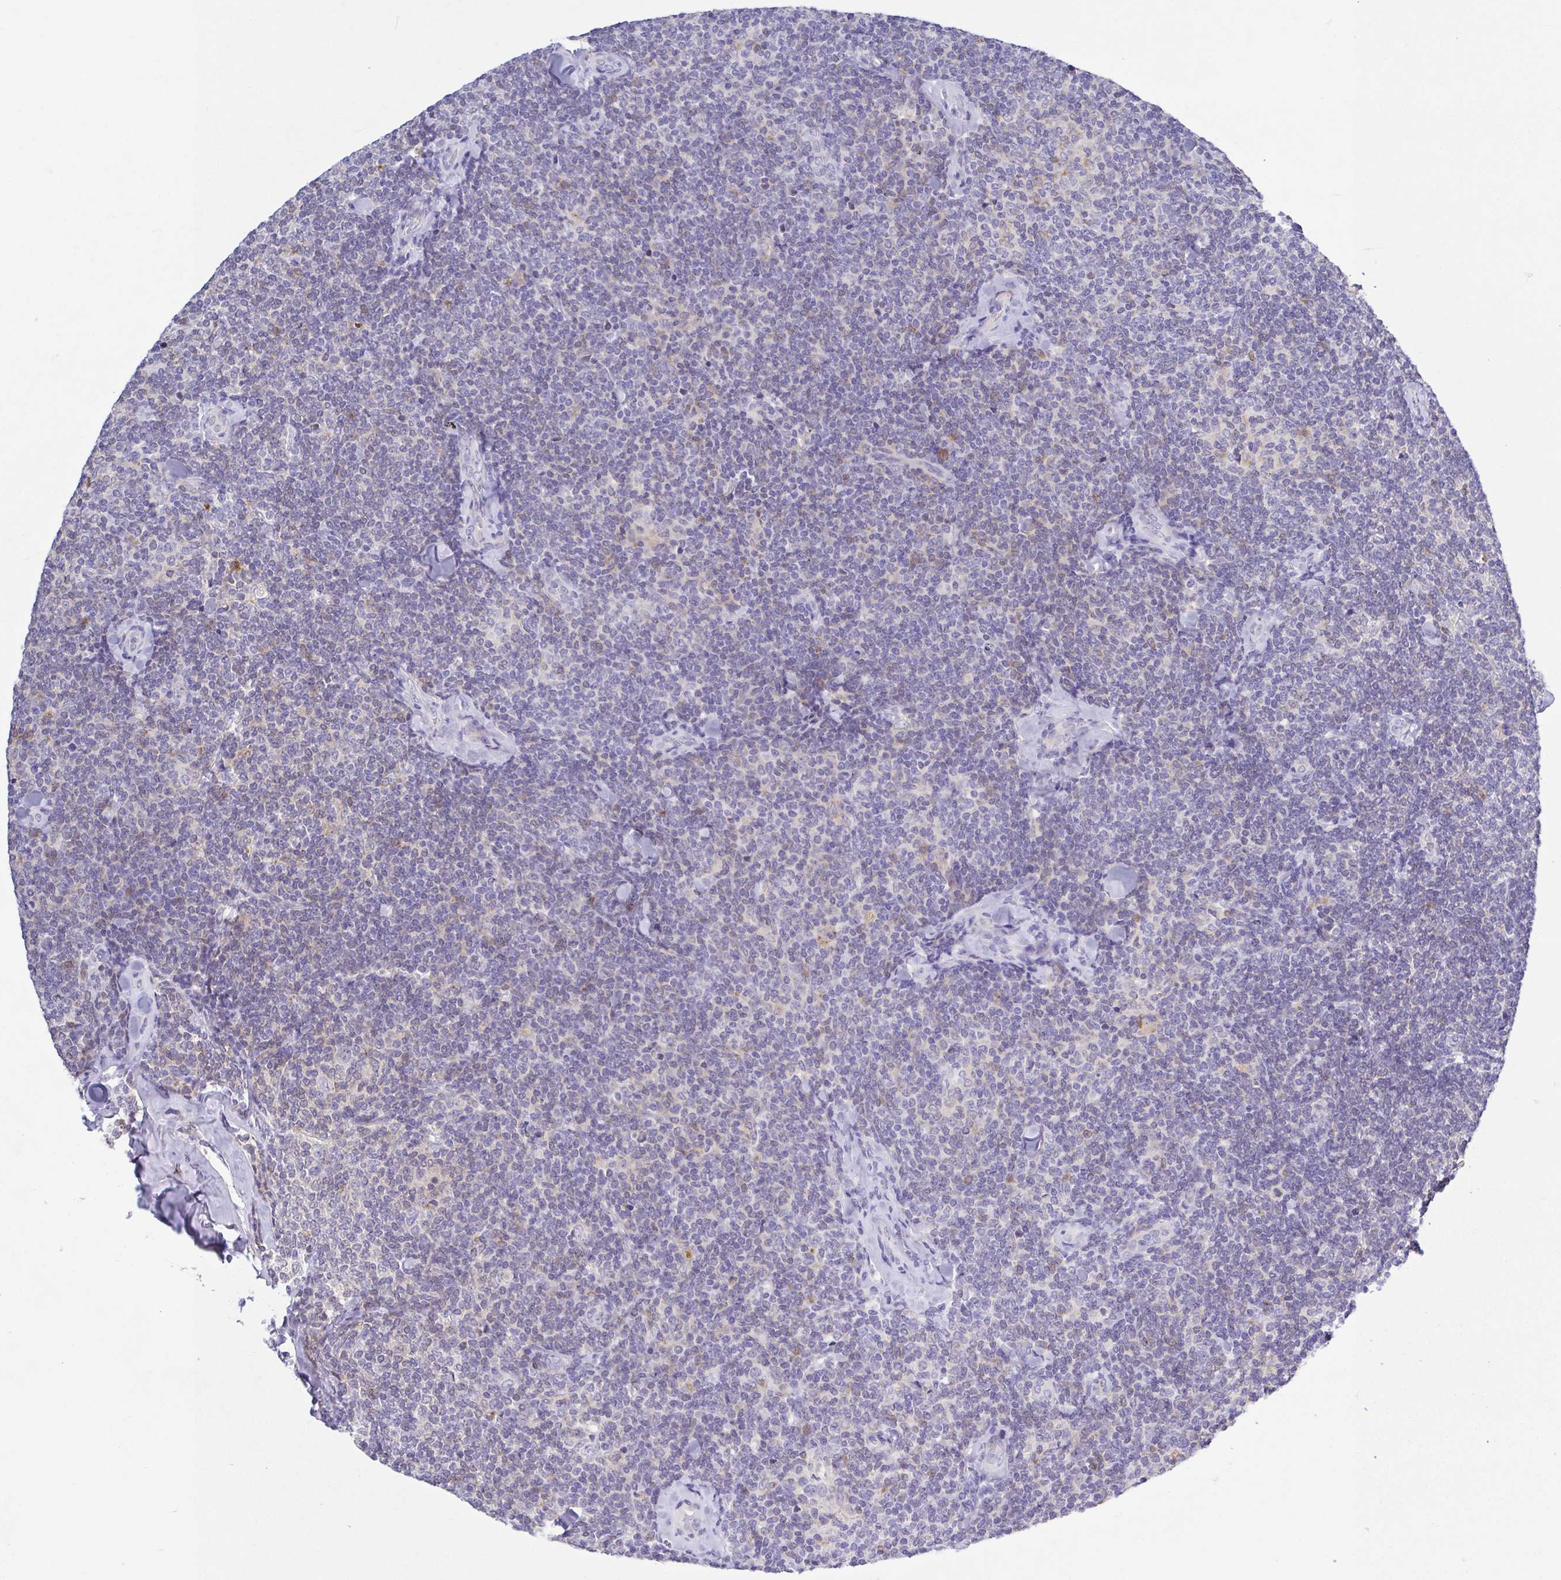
{"staining": {"intensity": "negative", "quantity": "none", "location": "none"}, "tissue": "lymphoma", "cell_type": "Tumor cells", "image_type": "cancer", "snomed": [{"axis": "morphology", "description": "Malignant lymphoma, non-Hodgkin's type, Low grade"}, {"axis": "topography", "description": "Lymph node"}], "caption": "The IHC histopathology image has no significant expression in tumor cells of low-grade malignant lymphoma, non-Hodgkin's type tissue.", "gene": "PGLYRP1", "patient": {"sex": "female", "age": 56}}